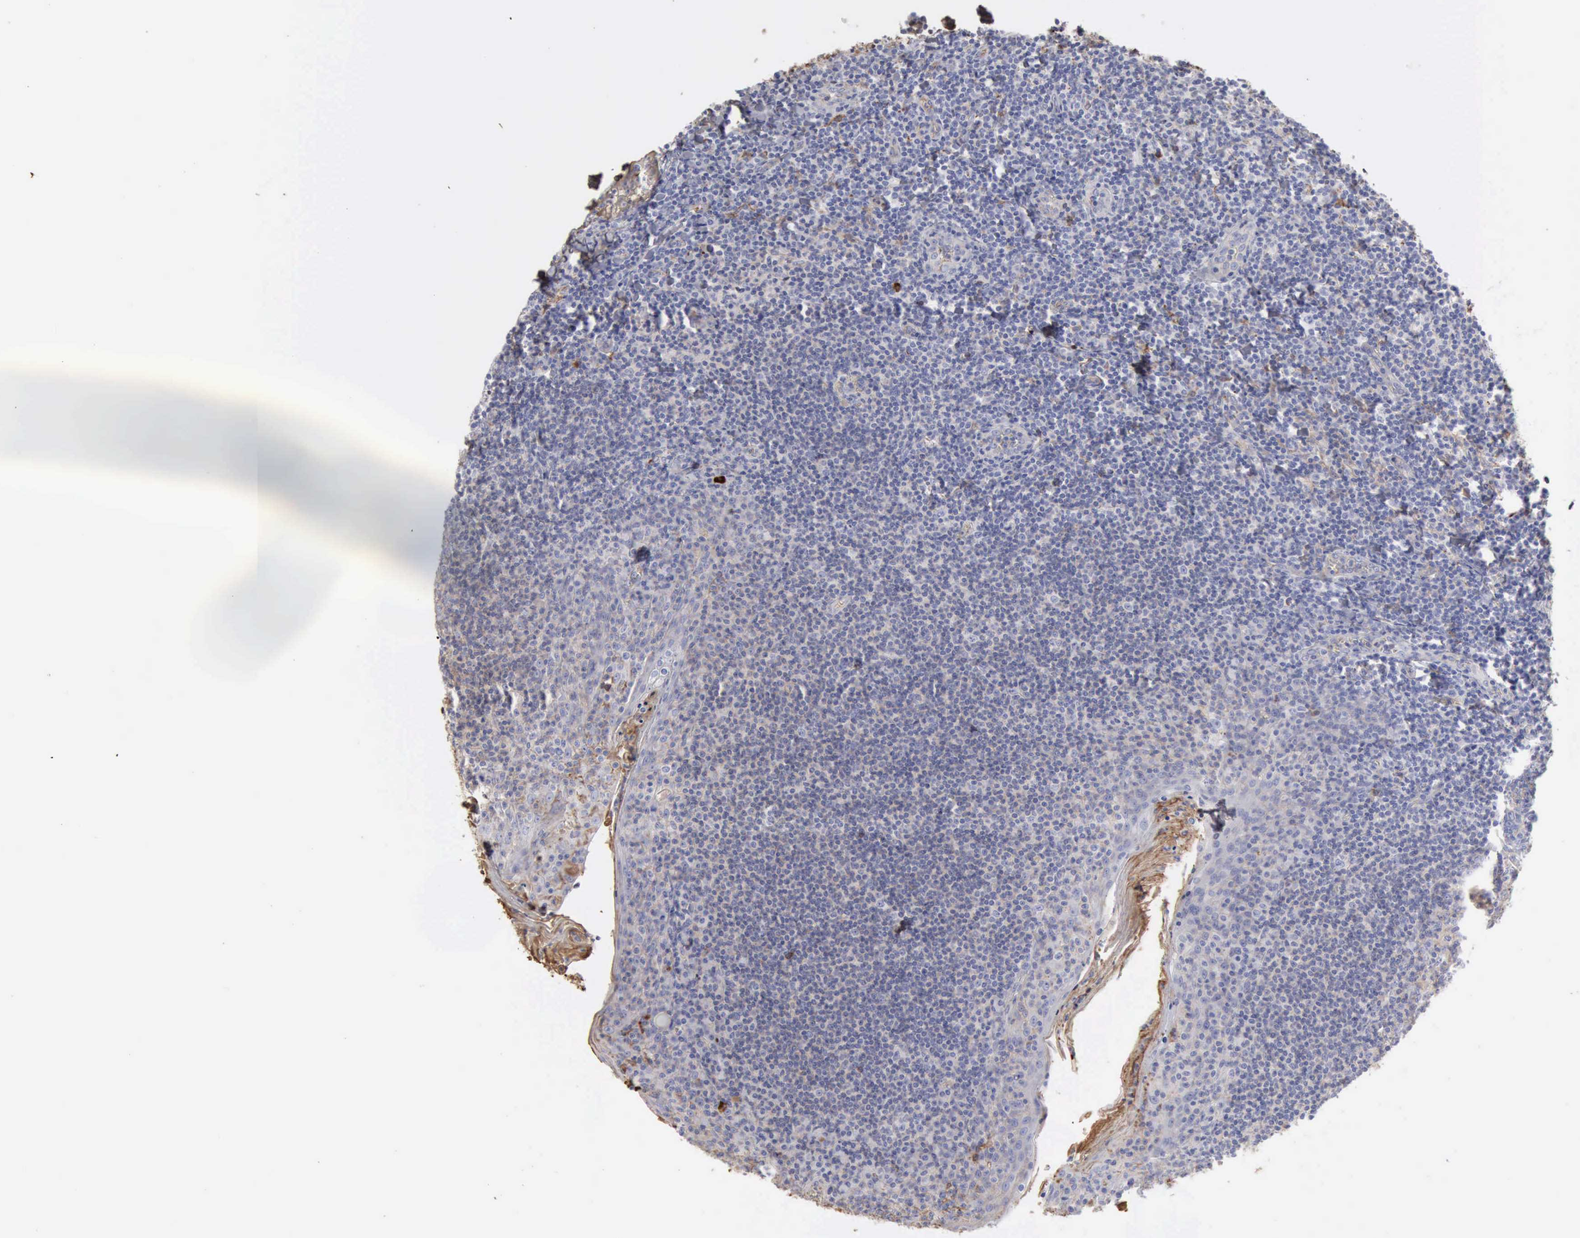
{"staining": {"intensity": "negative", "quantity": "none", "location": "none"}, "tissue": "tonsil", "cell_type": "Germinal center cells", "image_type": "normal", "snomed": [{"axis": "morphology", "description": "Normal tissue, NOS"}, {"axis": "topography", "description": "Tonsil"}], "caption": "Germinal center cells are negative for protein expression in unremarkable human tonsil. (DAB immunohistochemistry (IHC) visualized using brightfield microscopy, high magnification).", "gene": "SERPINA1", "patient": {"sex": "male", "age": 31}}